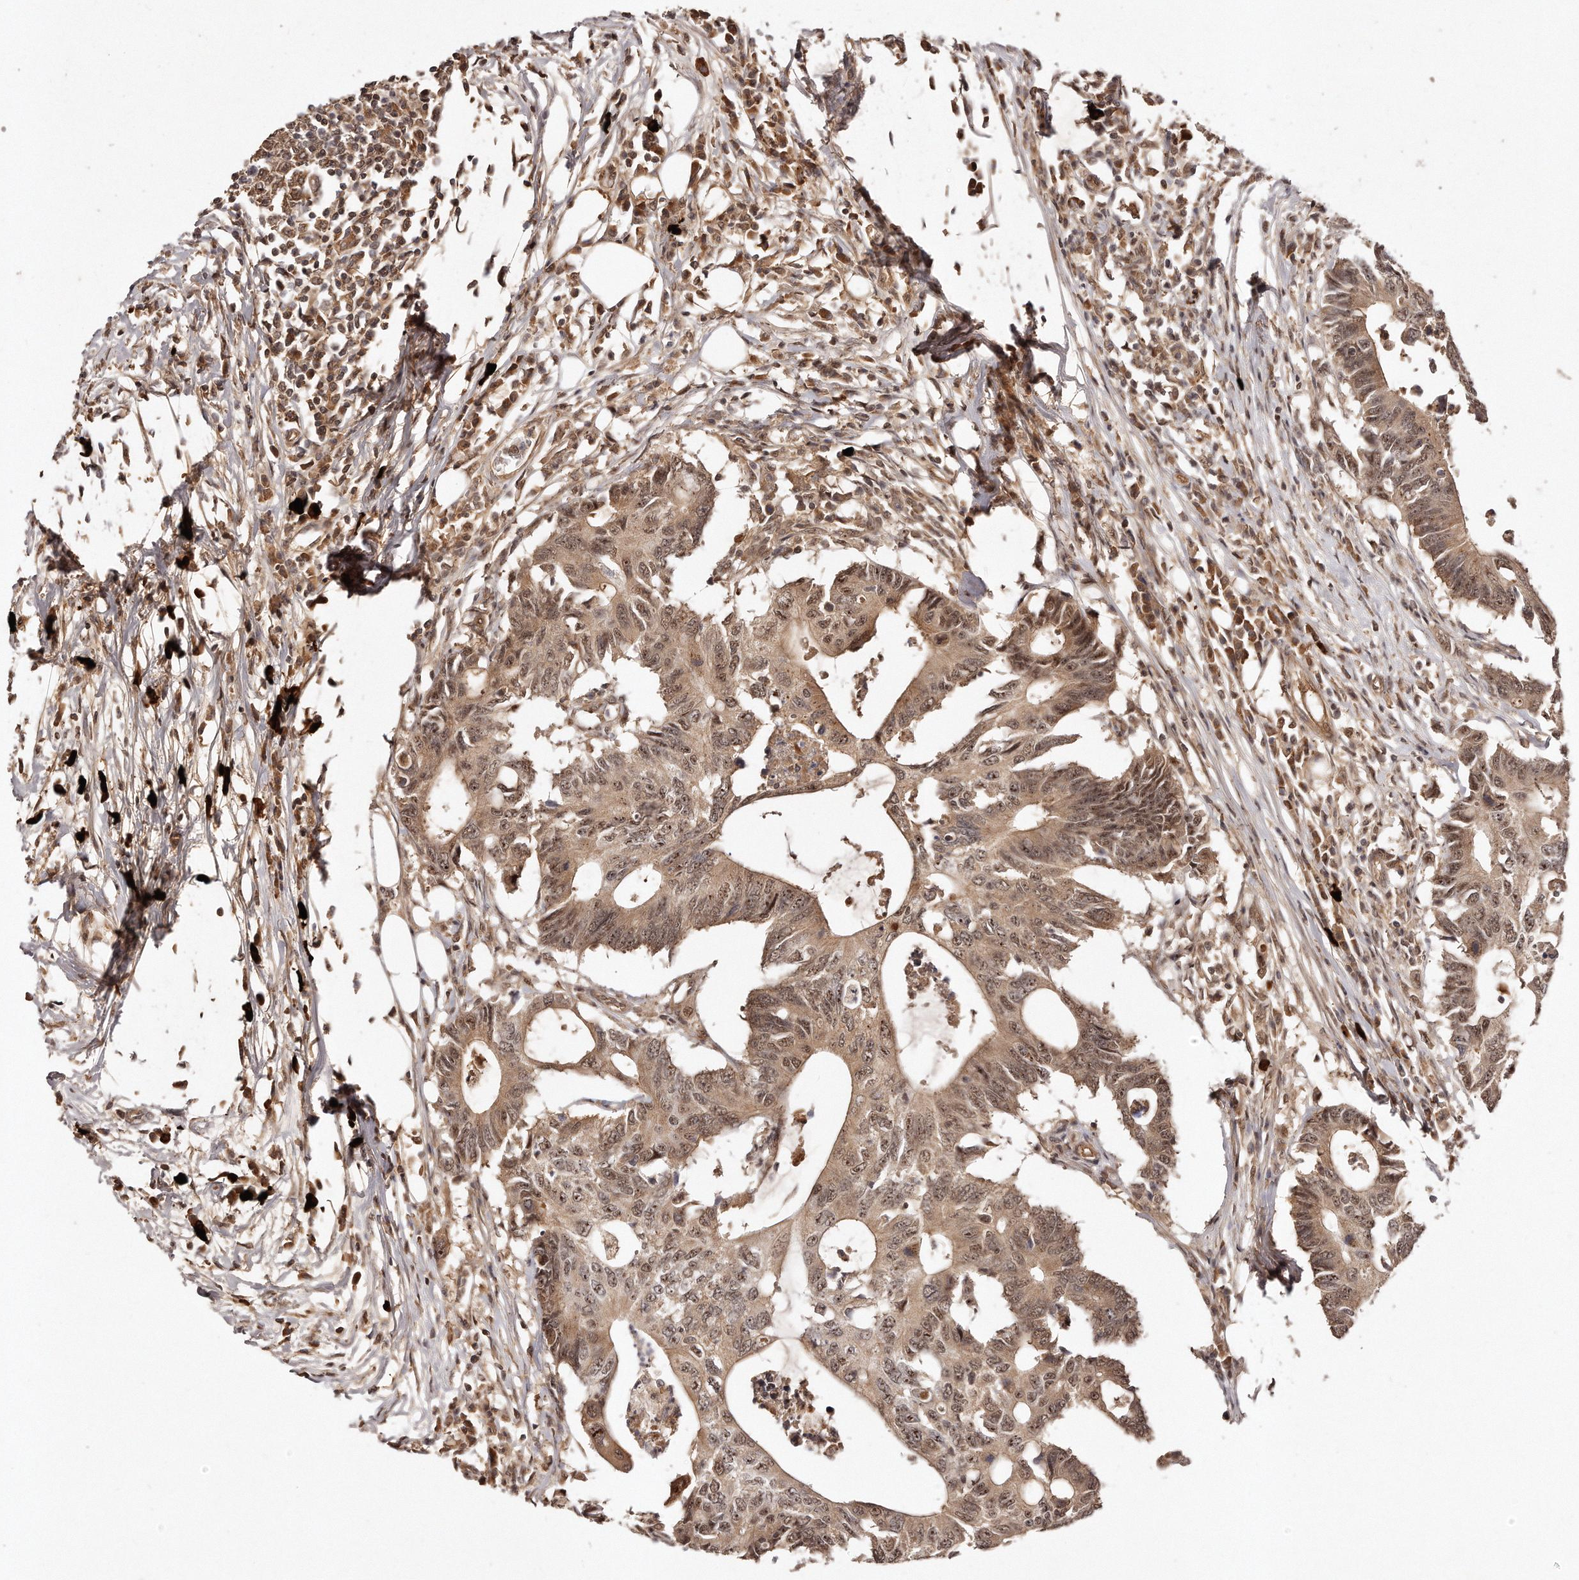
{"staining": {"intensity": "moderate", "quantity": ">75%", "location": "cytoplasmic/membranous,nuclear"}, "tissue": "colorectal cancer", "cell_type": "Tumor cells", "image_type": "cancer", "snomed": [{"axis": "morphology", "description": "Adenocarcinoma, NOS"}, {"axis": "topography", "description": "Colon"}], "caption": "Protein expression analysis of human adenocarcinoma (colorectal) reveals moderate cytoplasmic/membranous and nuclear expression in approximately >75% of tumor cells. Nuclei are stained in blue.", "gene": "SOX4", "patient": {"sex": "male", "age": 71}}